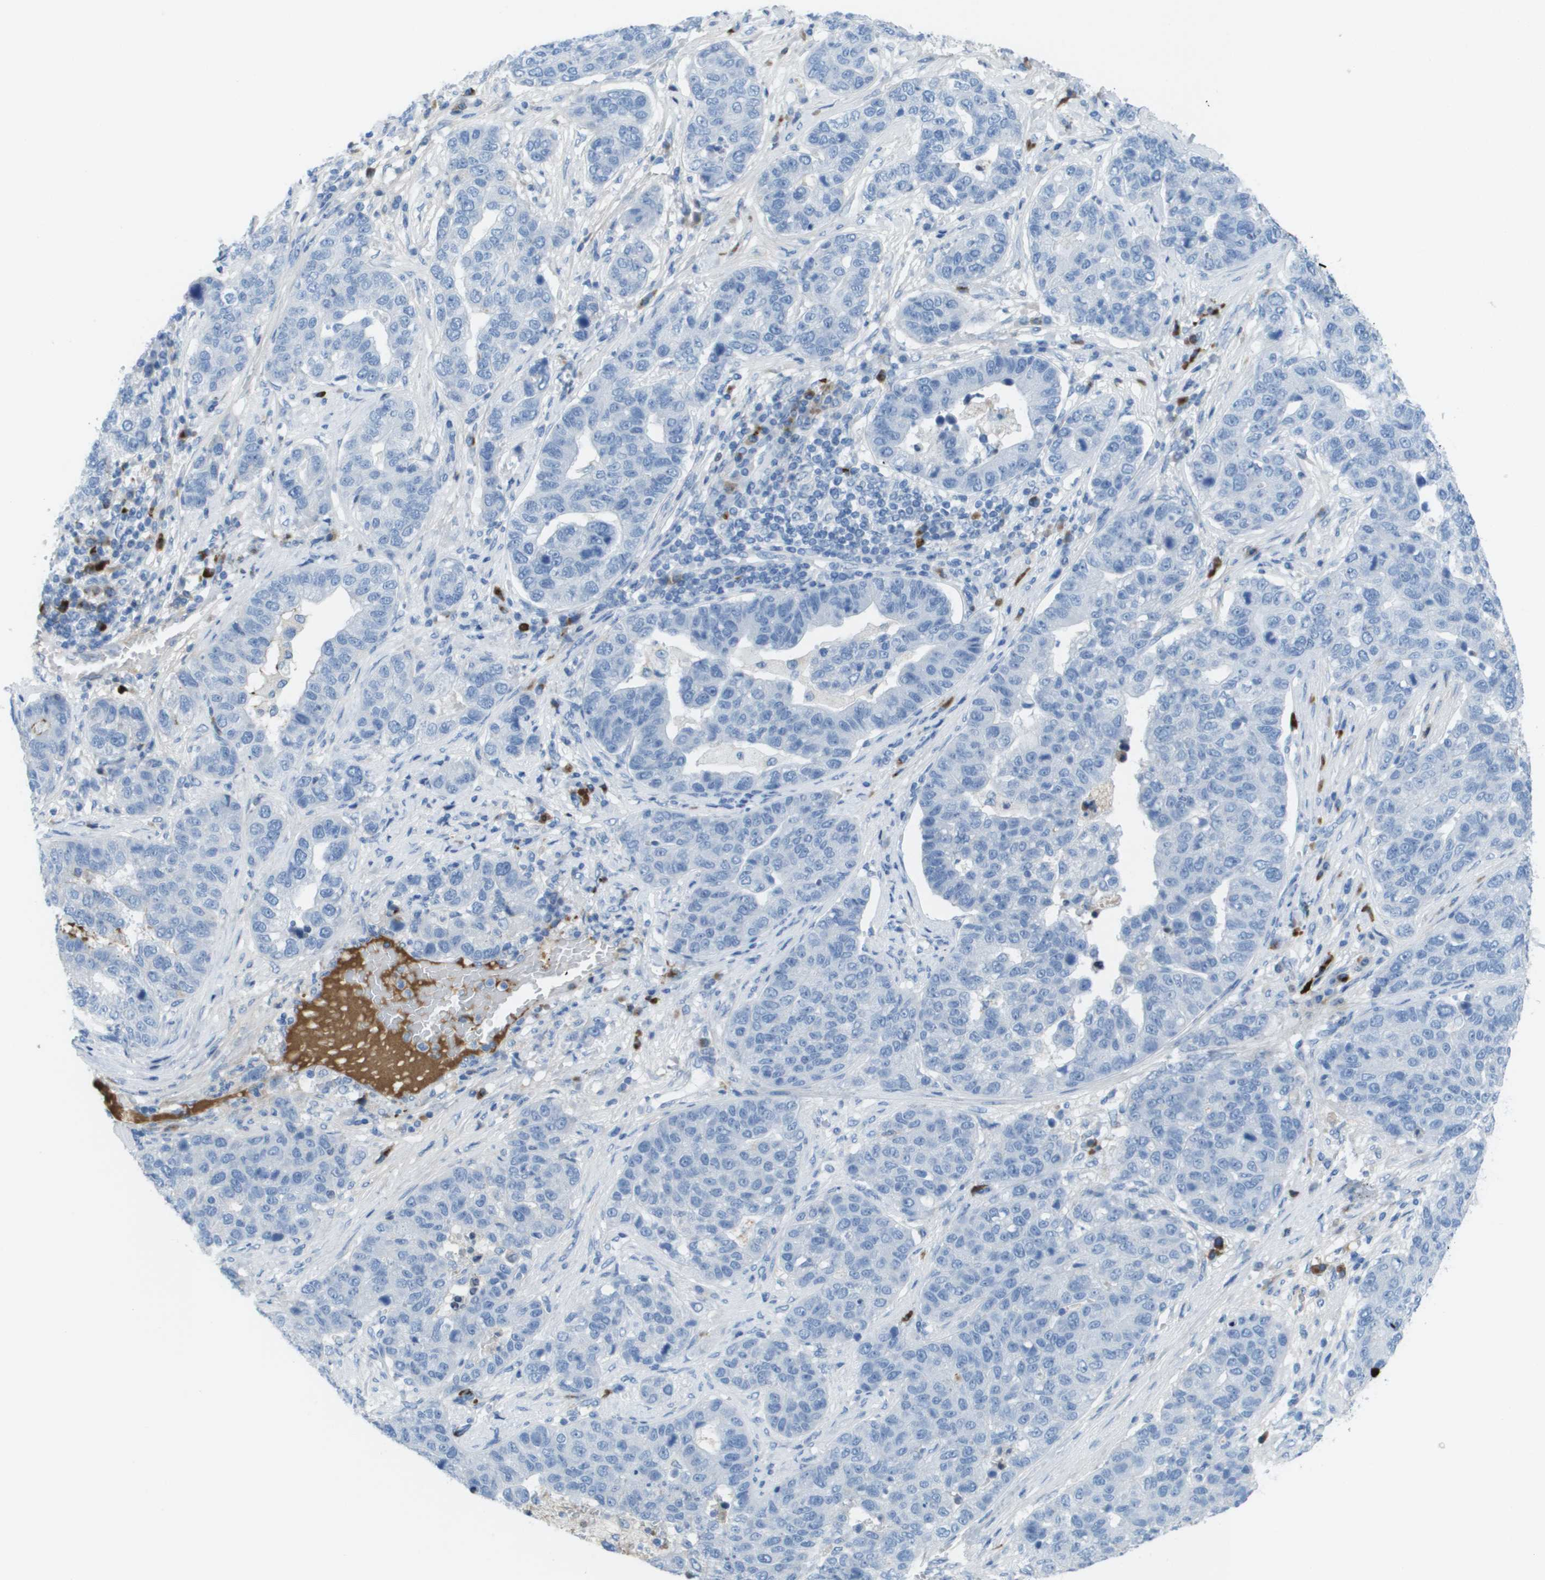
{"staining": {"intensity": "negative", "quantity": "none", "location": "none"}, "tissue": "pancreatic cancer", "cell_type": "Tumor cells", "image_type": "cancer", "snomed": [{"axis": "morphology", "description": "Adenocarcinoma, NOS"}, {"axis": "topography", "description": "Pancreas"}], "caption": "A high-resolution photomicrograph shows immunohistochemistry (IHC) staining of pancreatic cancer (adenocarcinoma), which reveals no significant expression in tumor cells.", "gene": "GPR18", "patient": {"sex": "female", "age": 61}}